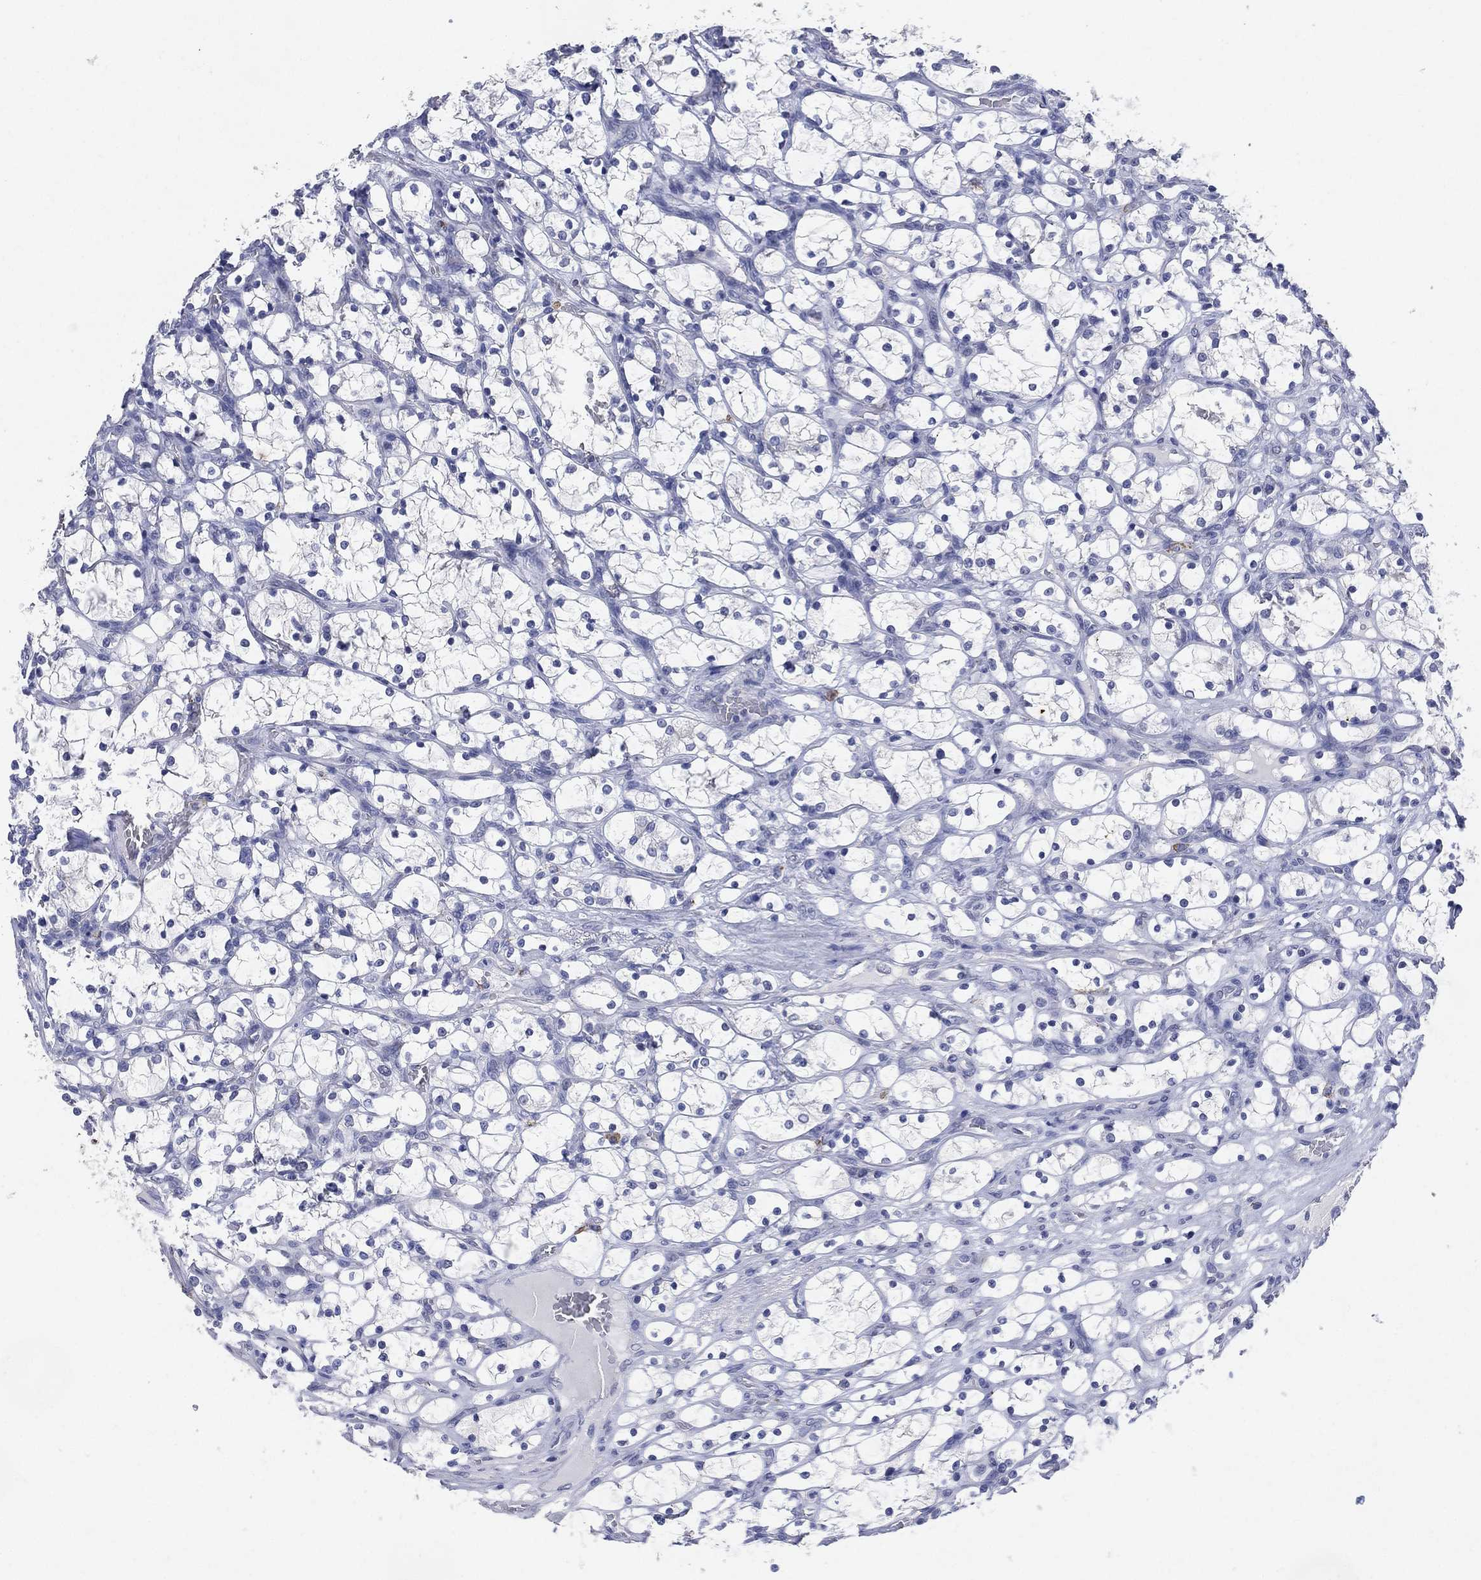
{"staining": {"intensity": "negative", "quantity": "none", "location": "none"}, "tissue": "renal cancer", "cell_type": "Tumor cells", "image_type": "cancer", "snomed": [{"axis": "morphology", "description": "Adenocarcinoma, NOS"}, {"axis": "topography", "description": "Kidney"}], "caption": "There is no significant staining in tumor cells of adenocarcinoma (renal).", "gene": "FSCN2", "patient": {"sex": "female", "age": 69}}